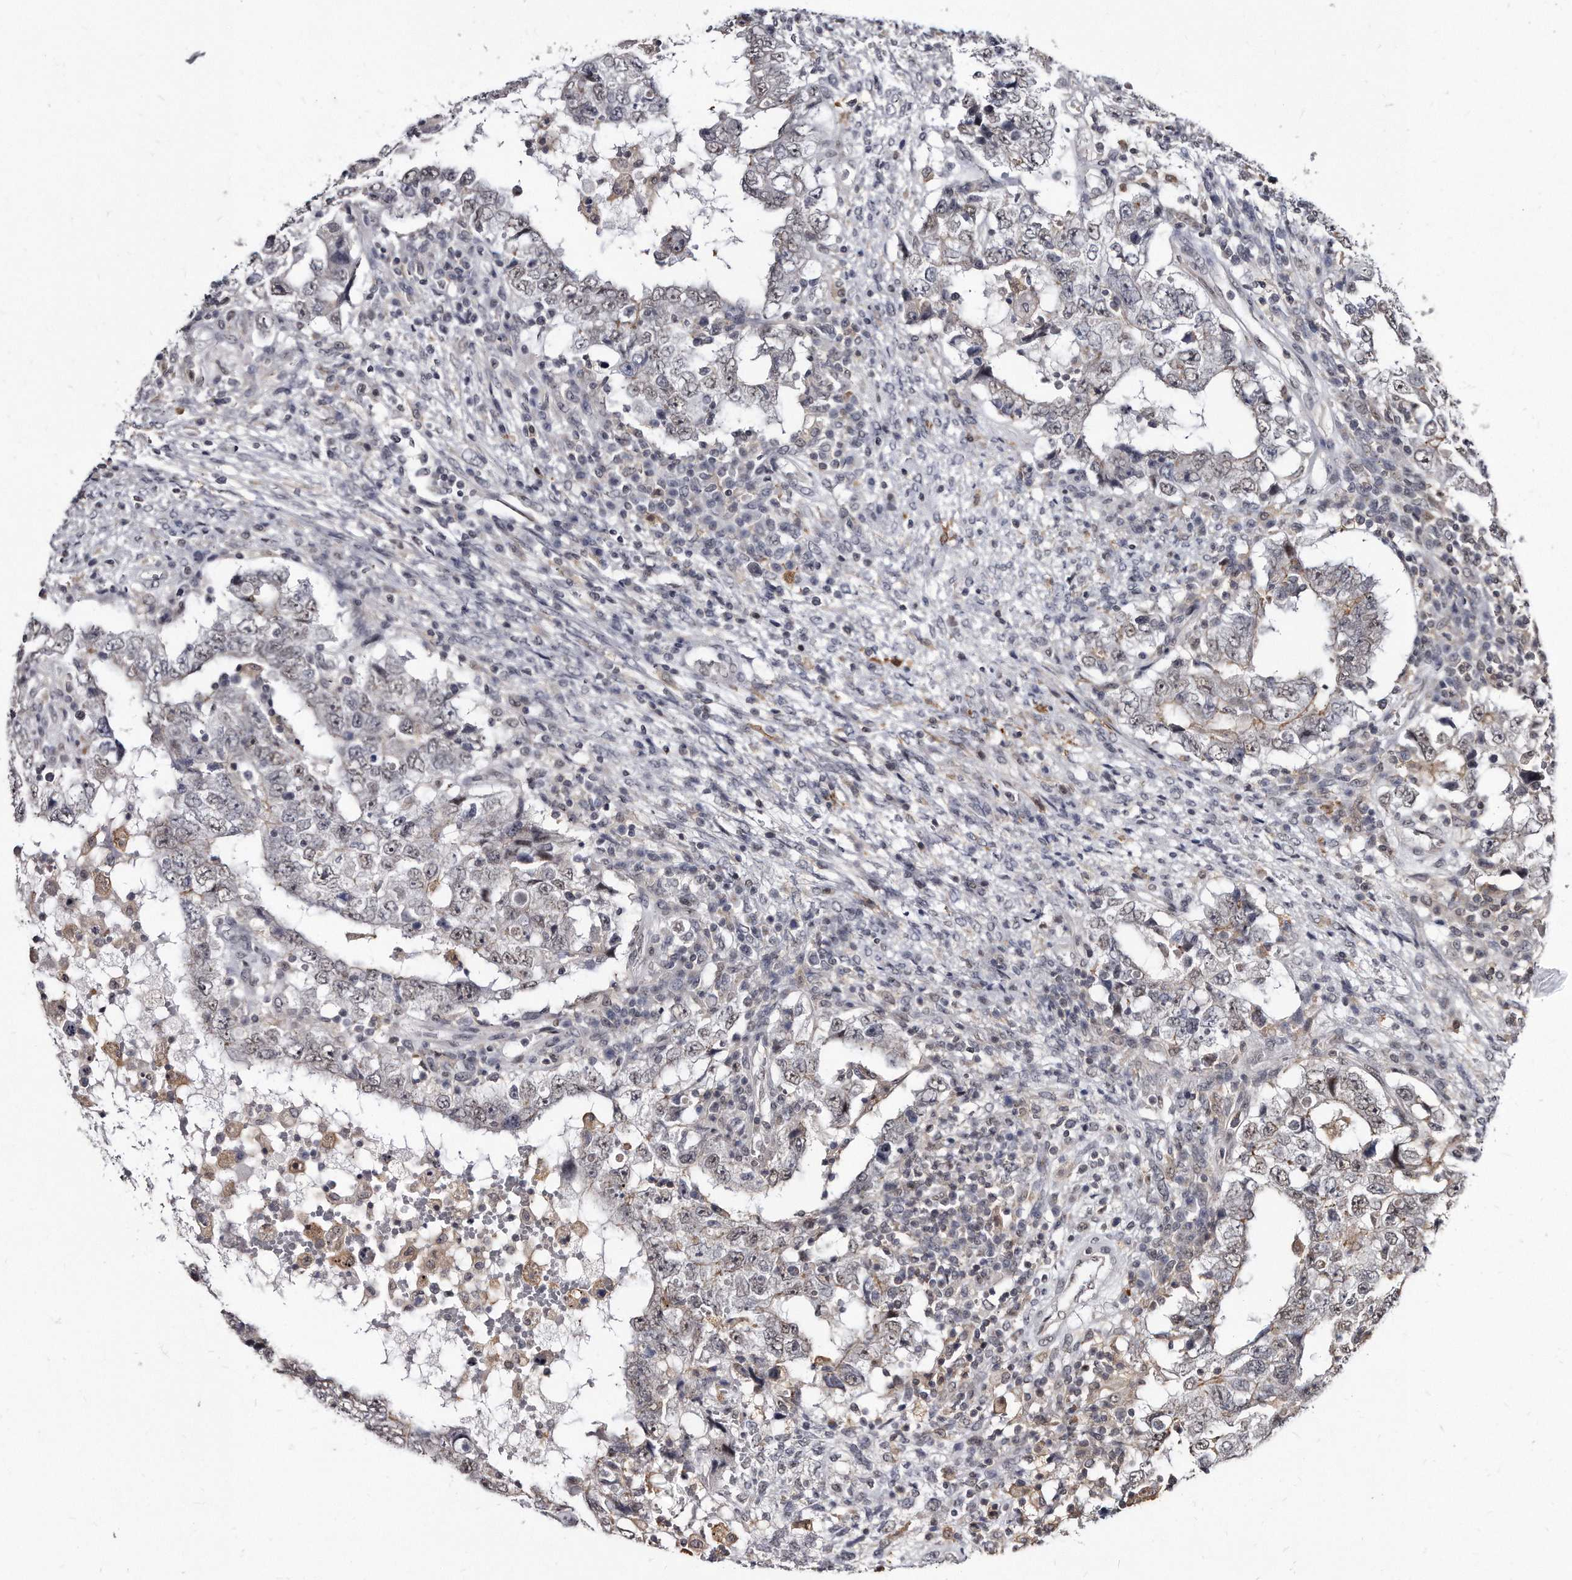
{"staining": {"intensity": "negative", "quantity": "none", "location": "none"}, "tissue": "testis cancer", "cell_type": "Tumor cells", "image_type": "cancer", "snomed": [{"axis": "morphology", "description": "Carcinoma, Embryonal, NOS"}, {"axis": "topography", "description": "Testis"}], "caption": "Testis cancer stained for a protein using immunohistochemistry (IHC) exhibits no staining tumor cells.", "gene": "KLHDC3", "patient": {"sex": "male", "age": 26}}